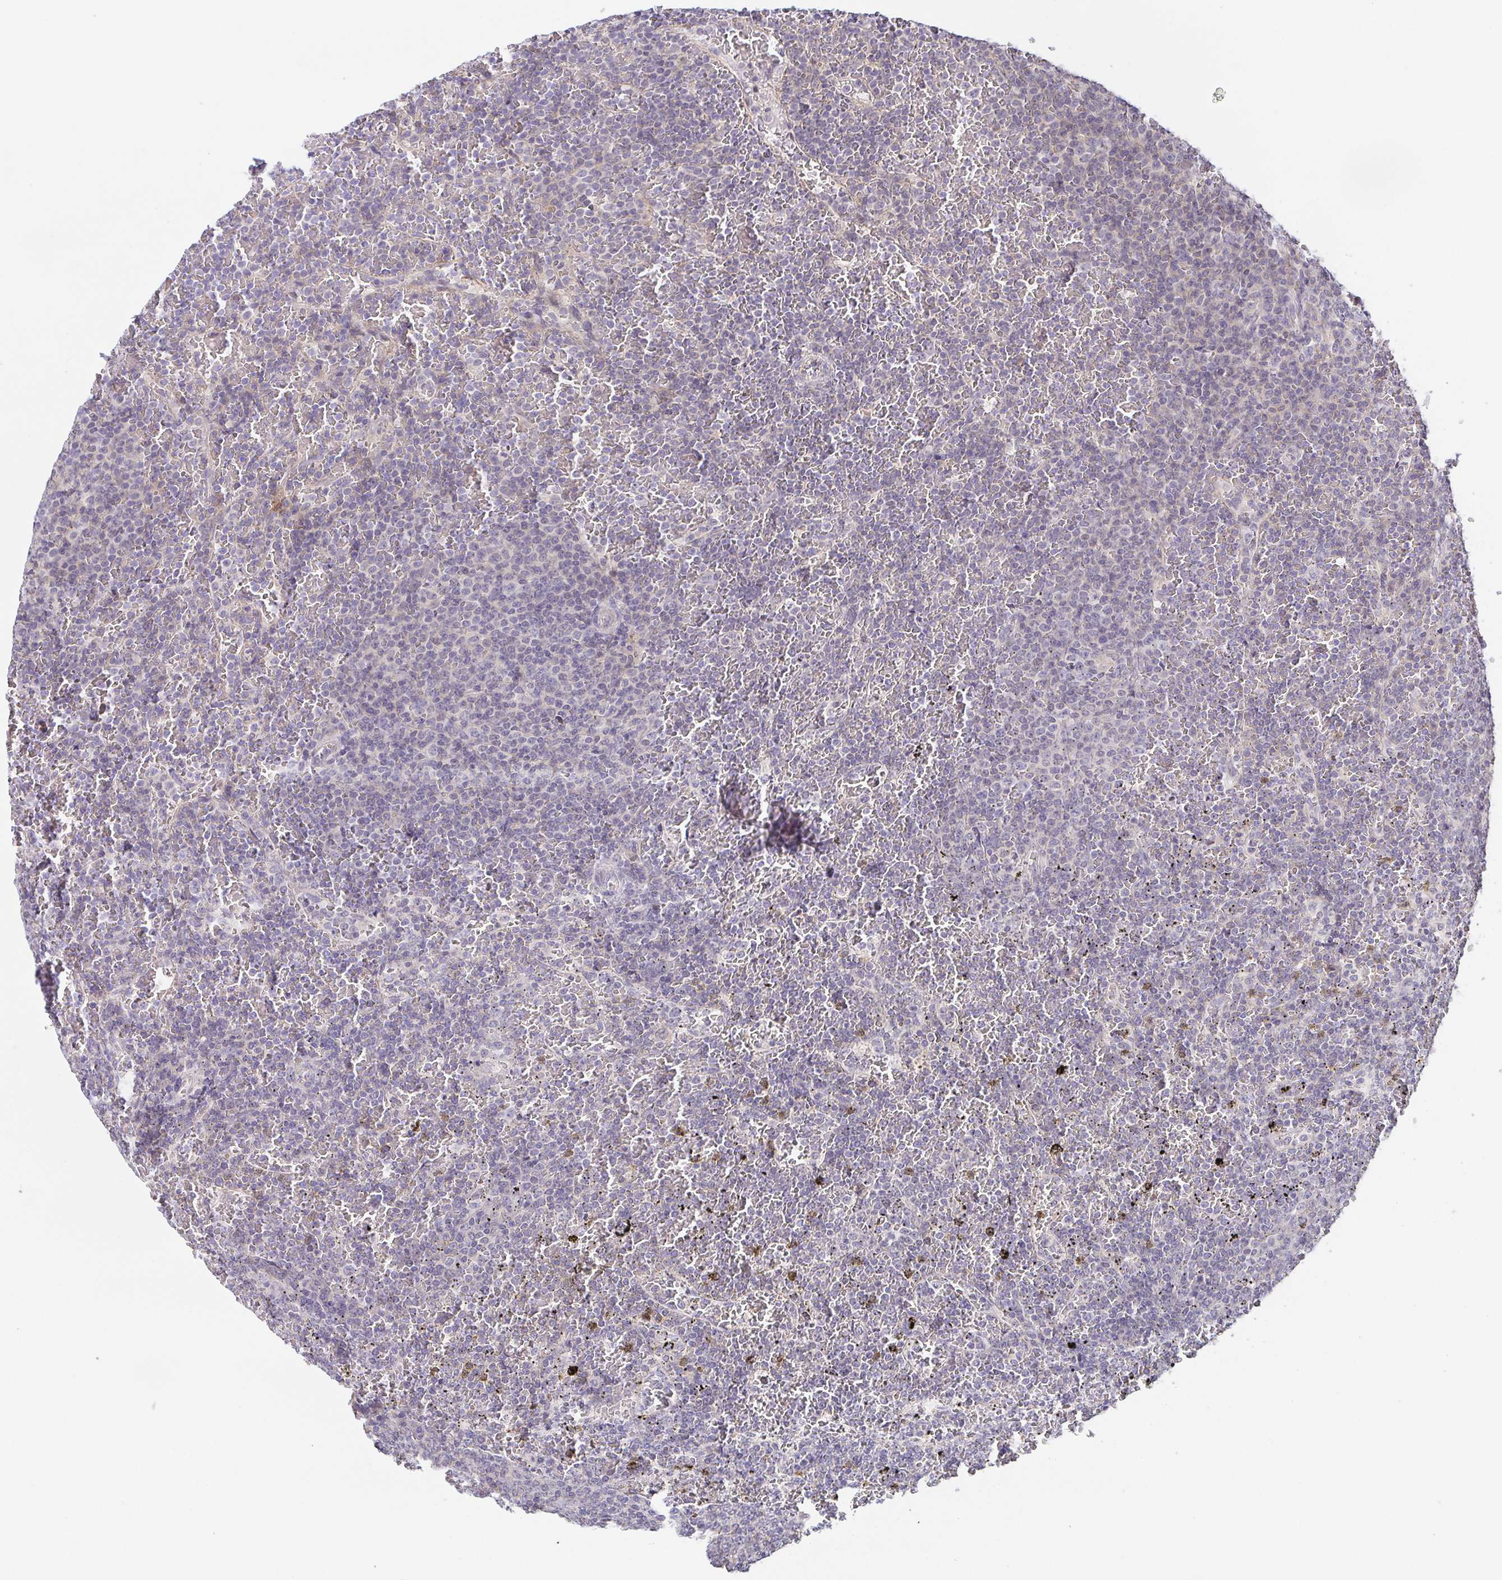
{"staining": {"intensity": "negative", "quantity": "none", "location": "none"}, "tissue": "lymphoma", "cell_type": "Tumor cells", "image_type": "cancer", "snomed": [{"axis": "morphology", "description": "Malignant lymphoma, non-Hodgkin's type, Low grade"}, {"axis": "topography", "description": "Spleen"}], "caption": "Immunohistochemical staining of human malignant lymphoma, non-Hodgkin's type (low-grade) reveals no significant positivity in tumor cells. The staining is performed using DAB brown chromogen with nuclei counter-stained in using hematoxylin.", "gene": "PREPL", "patient": {"sex": "female", "age": 77}}